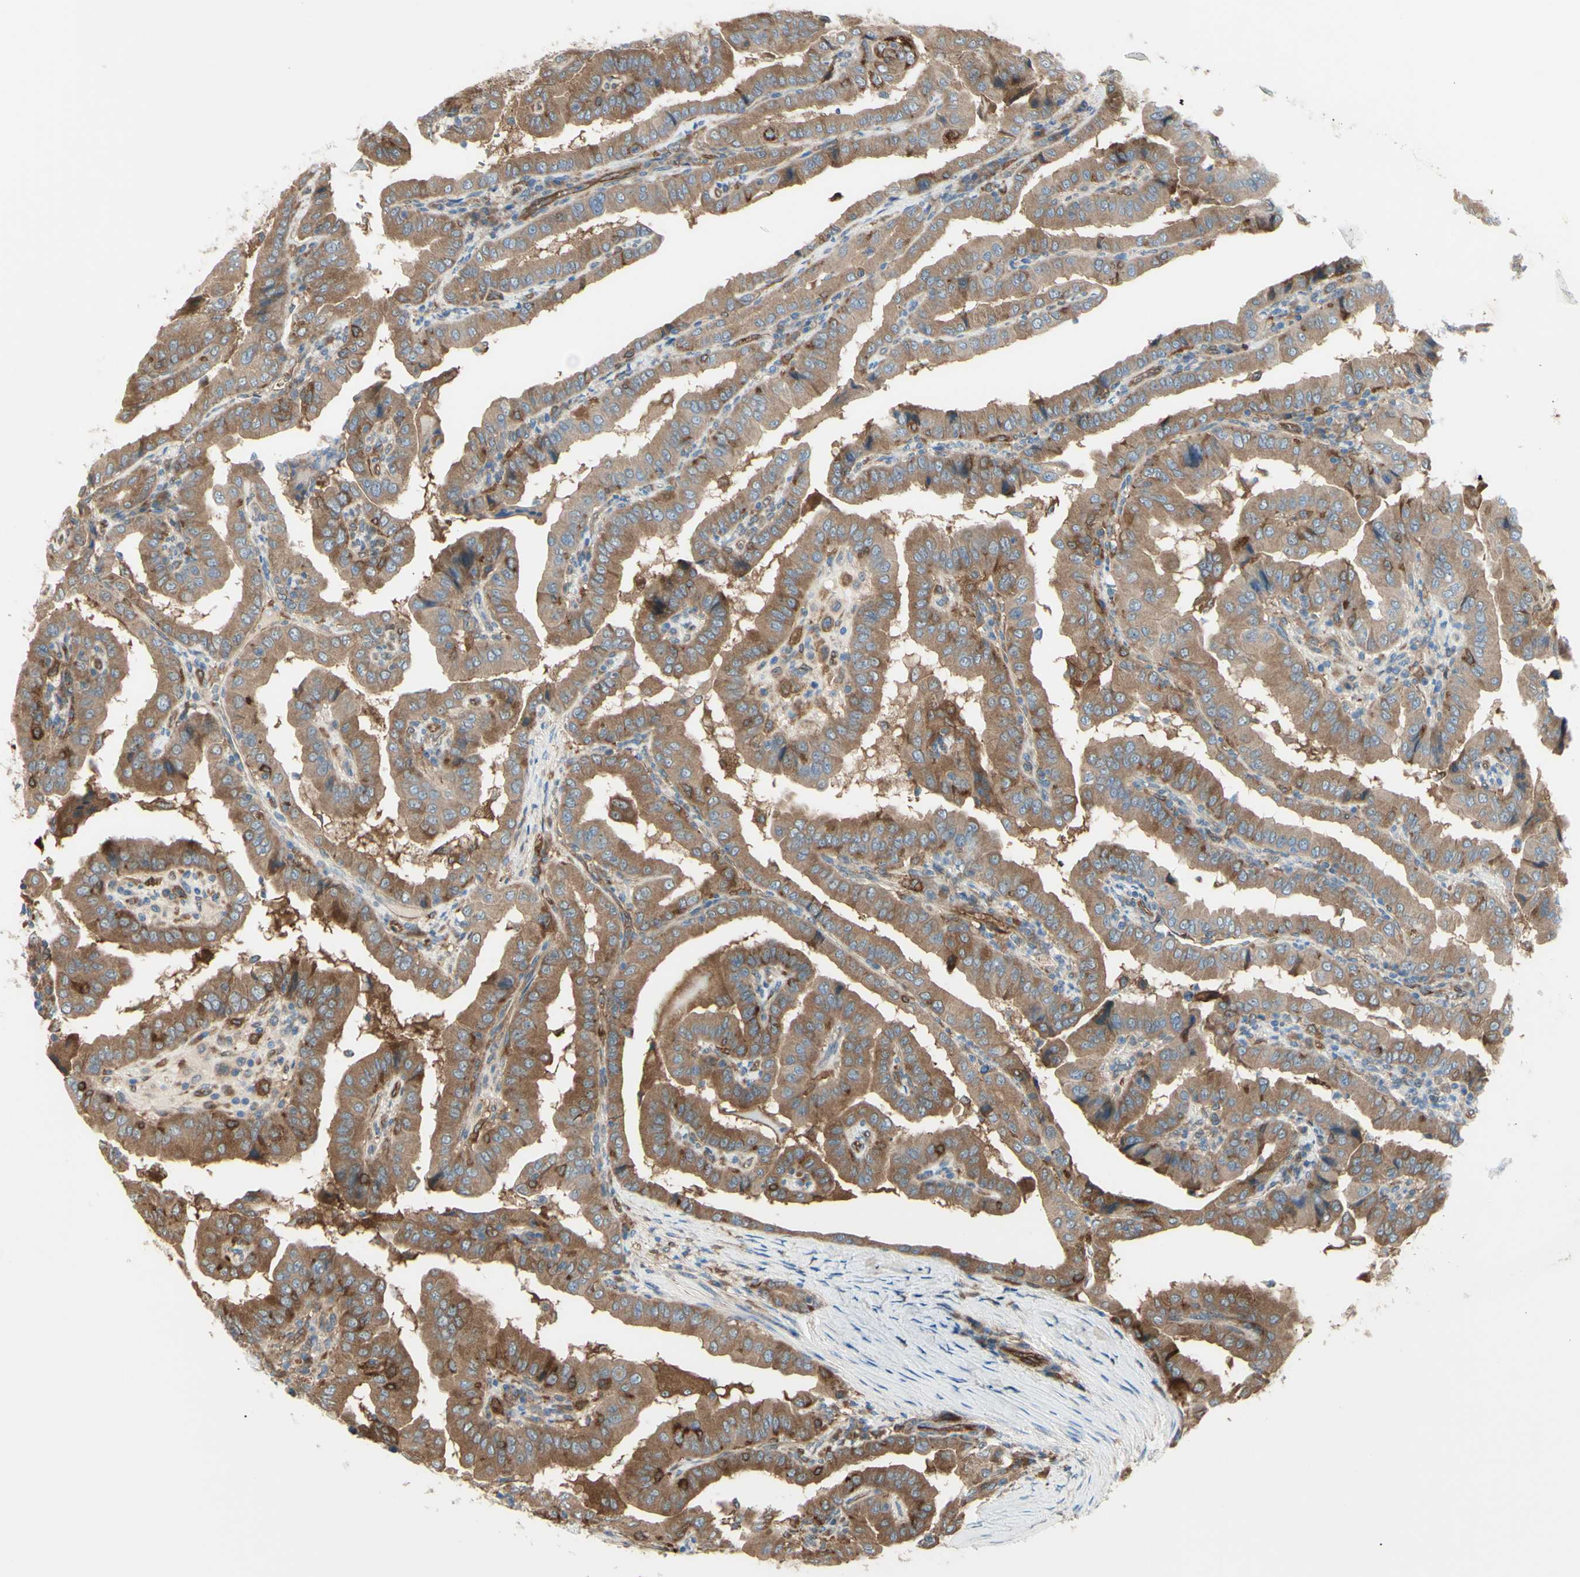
{"staining": {"intensity": "moderate", "quantity": ">75%", "location": "cytoplasmic/membranous"}, "tissue": "thyroid cancer", "cell_type": "Tumor cells", "image_type": "cancer", "snomed": [{"axis": "morphology", "description": "Papillary adenocarcinoma, NOS"}, {"axis": "topography", "description": "Thyroid gland"}], "caption": "A brown stain labels moderate cytoplasmic/membranous staining of a protein in human papillary adenocarcinoma (thyroid) tumor cells. The staining is performed using DAB (3,3'-diaminobenzidine) brown chromogen to label protein expression. The nuclei are counter-stained blue using hematoxylin.", "gene": "IGSF9B", "patient": {"sex": "male", "age": 33}}